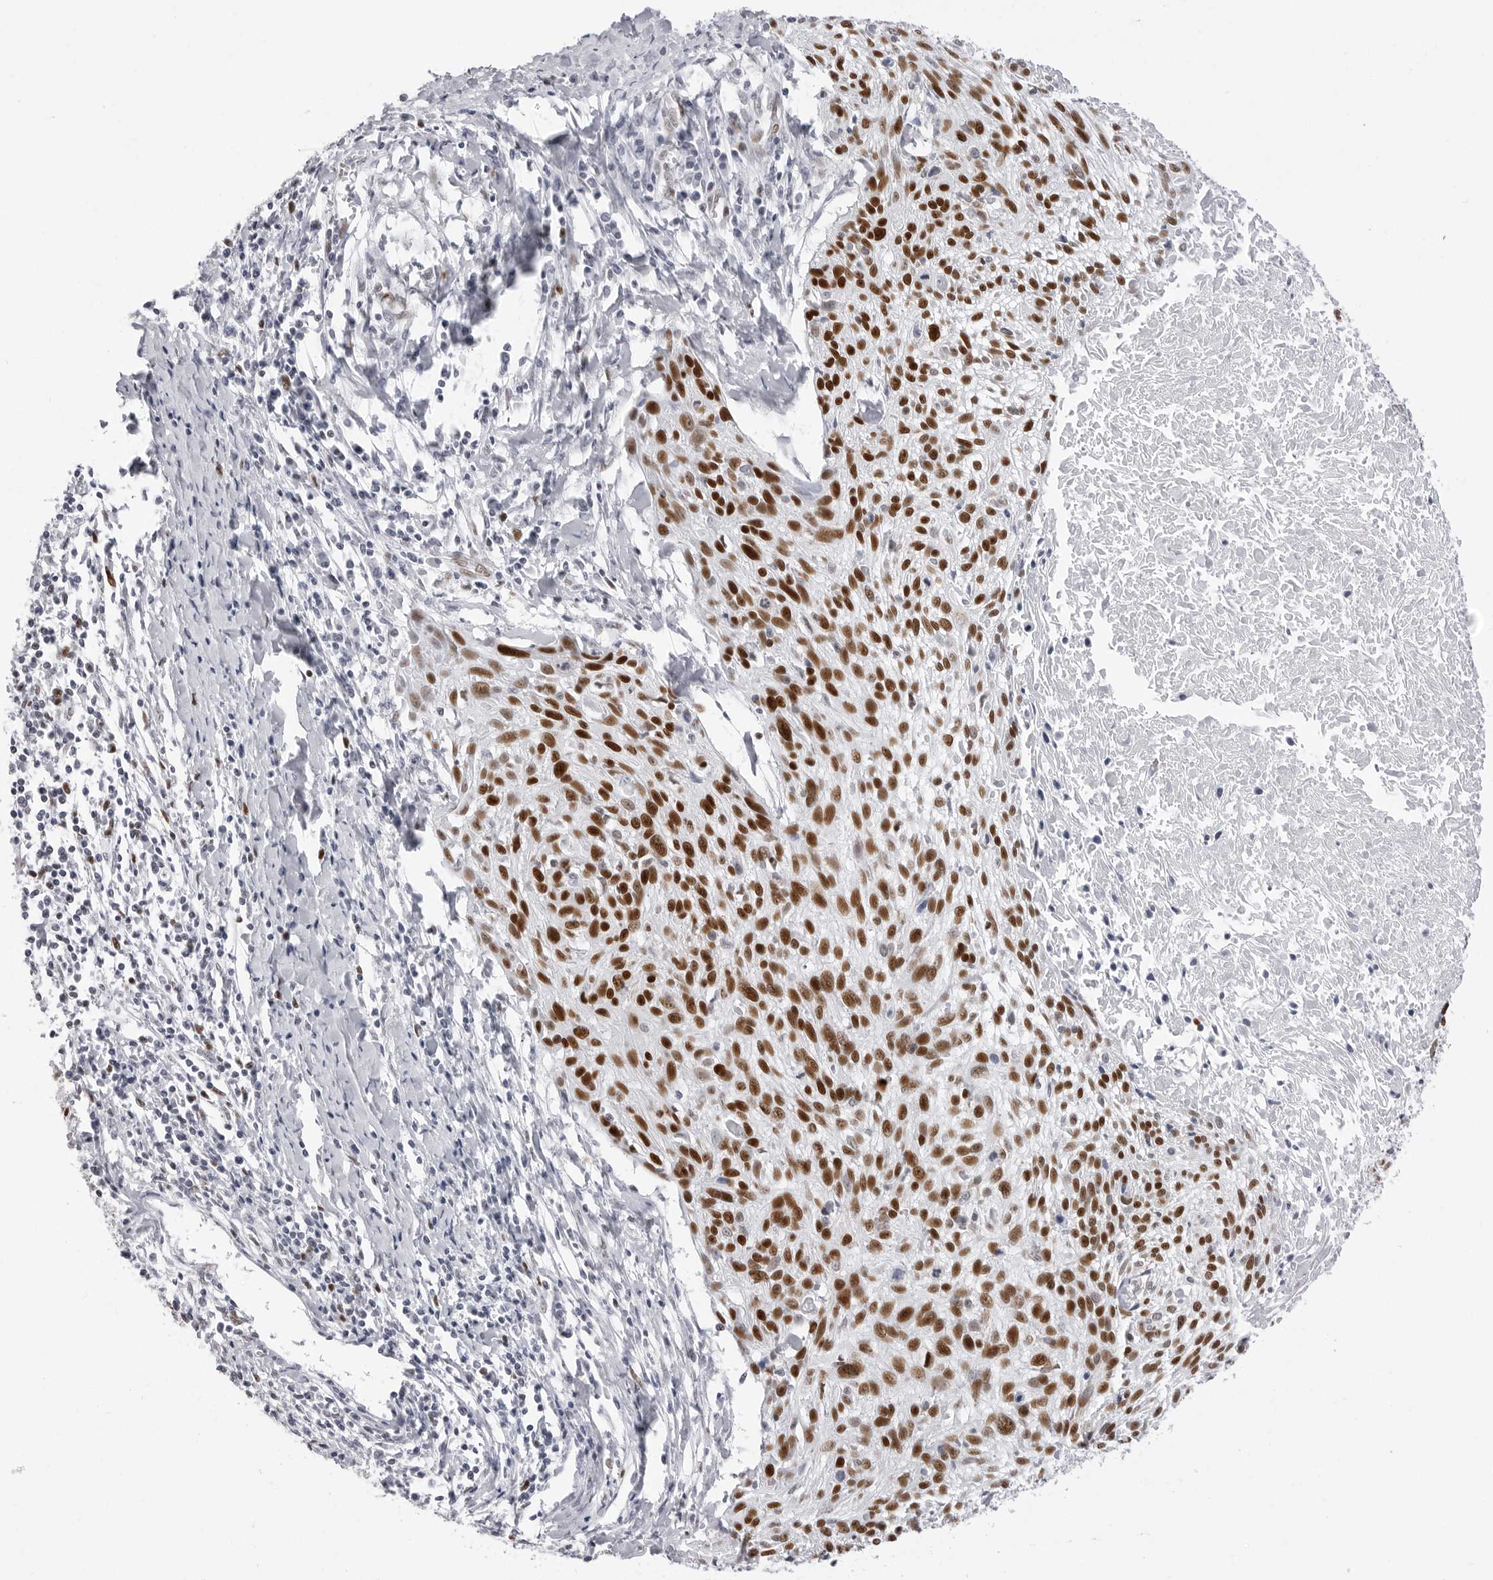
{"staining": {"intensity": "strong", "quantity": ">75%", "location": "nuclear"}, "tissue": "cervical cancer", "cell_type": "Tumor cells", "image_type": "cancer", "snomed": [{"axis": "morphology", "description": "Squamous cell carcinoma, NOS"}, {"axis": "topography", "description": "Cervix"}], "caption": "Strong nuclear staining for a protein is present in about >75% of tumor cells of cervical squamous cell carcinoma using immunohistochemistry.", "gene": "NASP", "patient": {"sex": "female", "age": 51}}